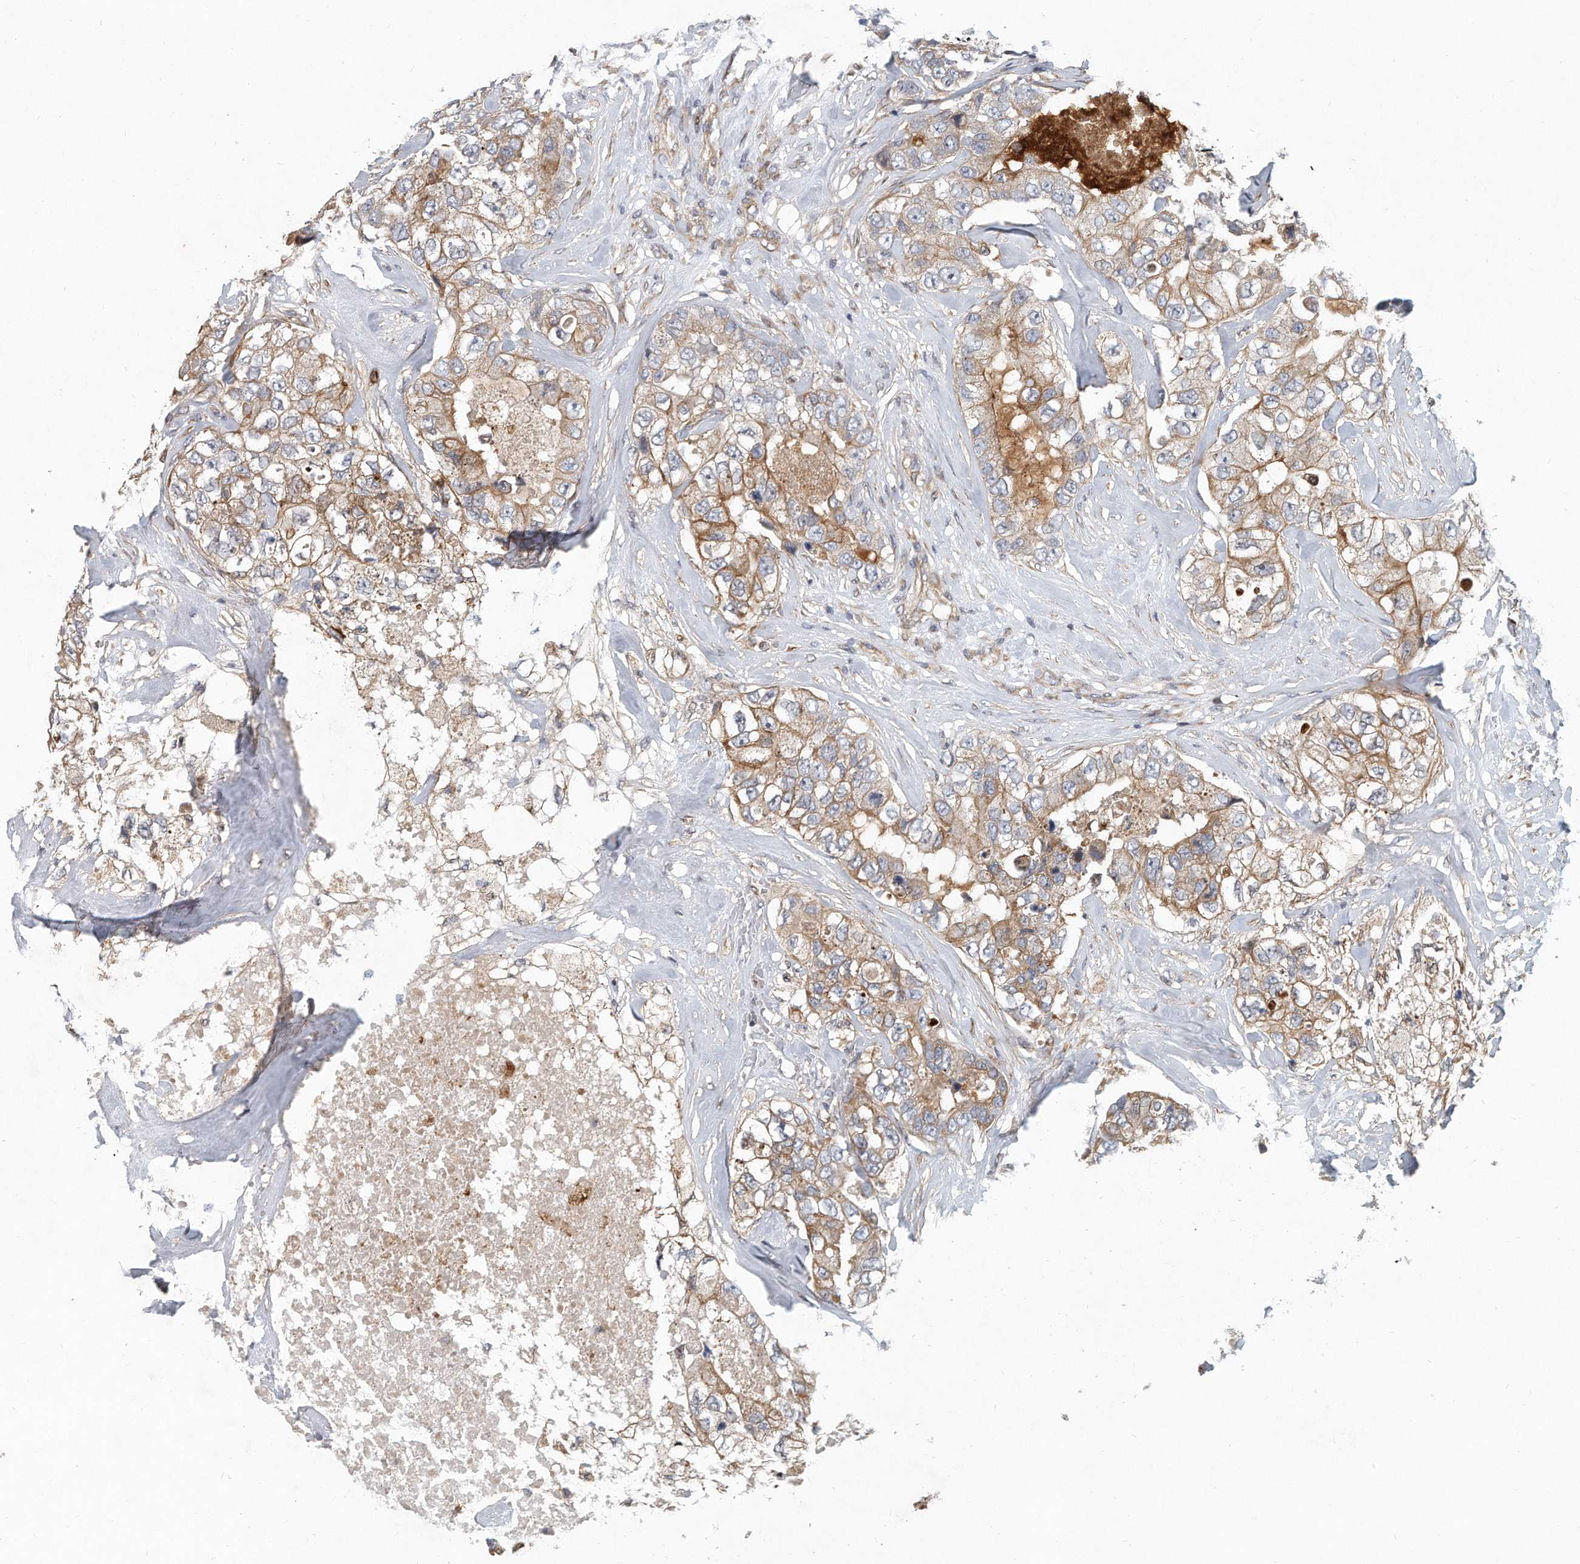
{"staining": {"intensity": "moderate", "quantity": "25%-75%", "location": "cytoplasmic/membranous"}, "tissue": "breast cancer", "cell_type": "Tumor cells", "image_type": "cancer", "snomed": [{"axis": "morphology", "description": "Duct carcinoma"}, {"axis": "topography", "description": "Breast"}], "caption": "Breast cancer (infiltrating ductal carcinoma) stained for a protein displays moderate cytoplasmic/membranous positivity in tumor cells.", "gene": "PCDH8", "patient": {"sex": "female", "age": 62}}